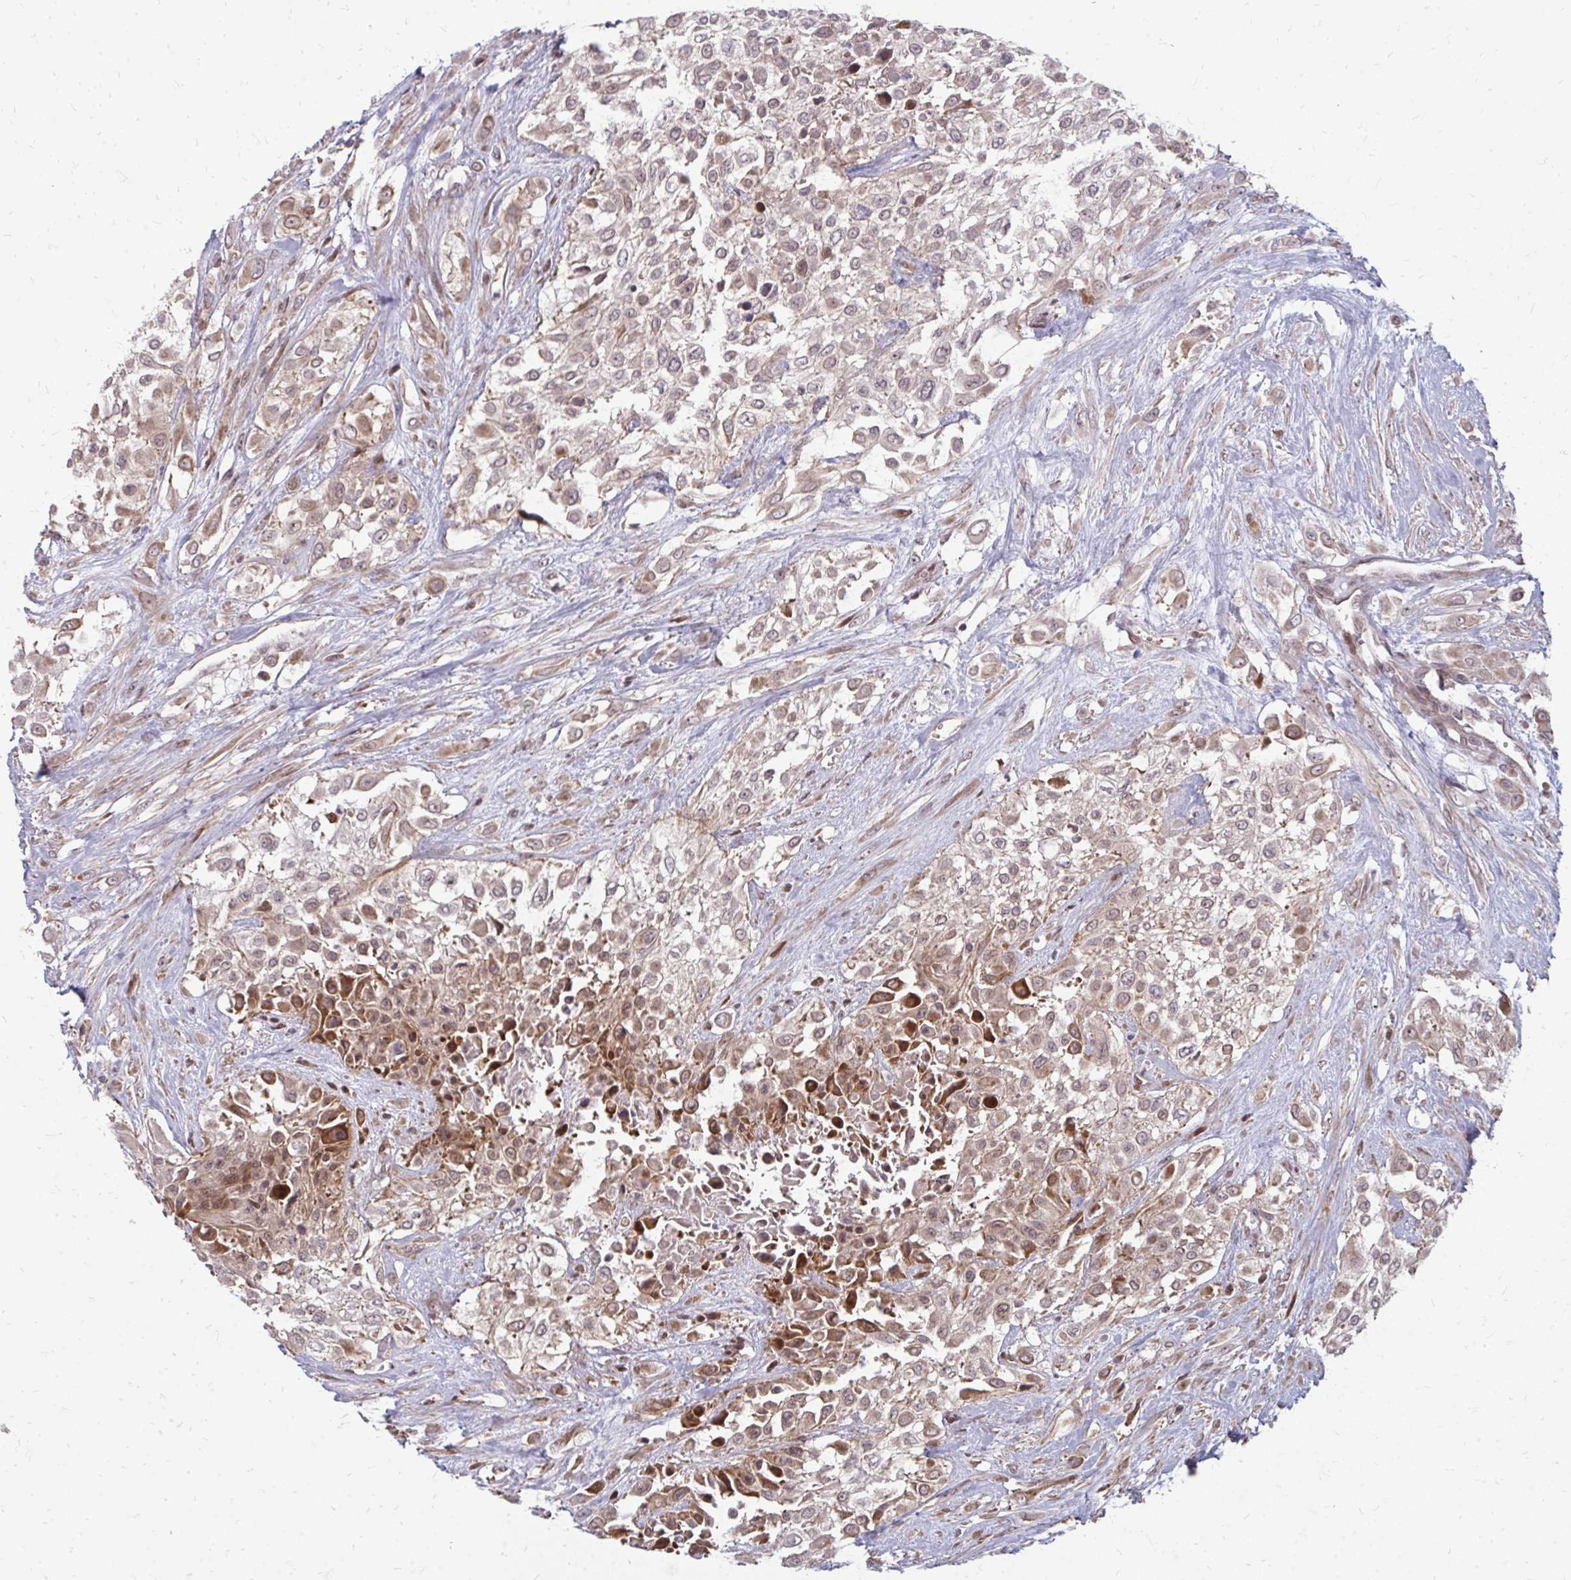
{"staining": {"intensity": "weak", "quantity": ">75%", "location": "cytoplasmic/membranous"}, "tissue": "urothelial cancer", "cell_type": "Tumor cells", "image_type": "cancer", "snomed": [{"axis": "morphology", "description": "Urothelial carcinoma, High grade"}, {"axis": "topography", "description": "Urinary bladder"}], "caption": "IHC of human urothelial cancer demonstrates low levels of weak cytoplasmic/membranous positivity in approximately >75% of tumor cells.", "gene": "ZNF285", "patient": {"sex": "male", "age": 57}}